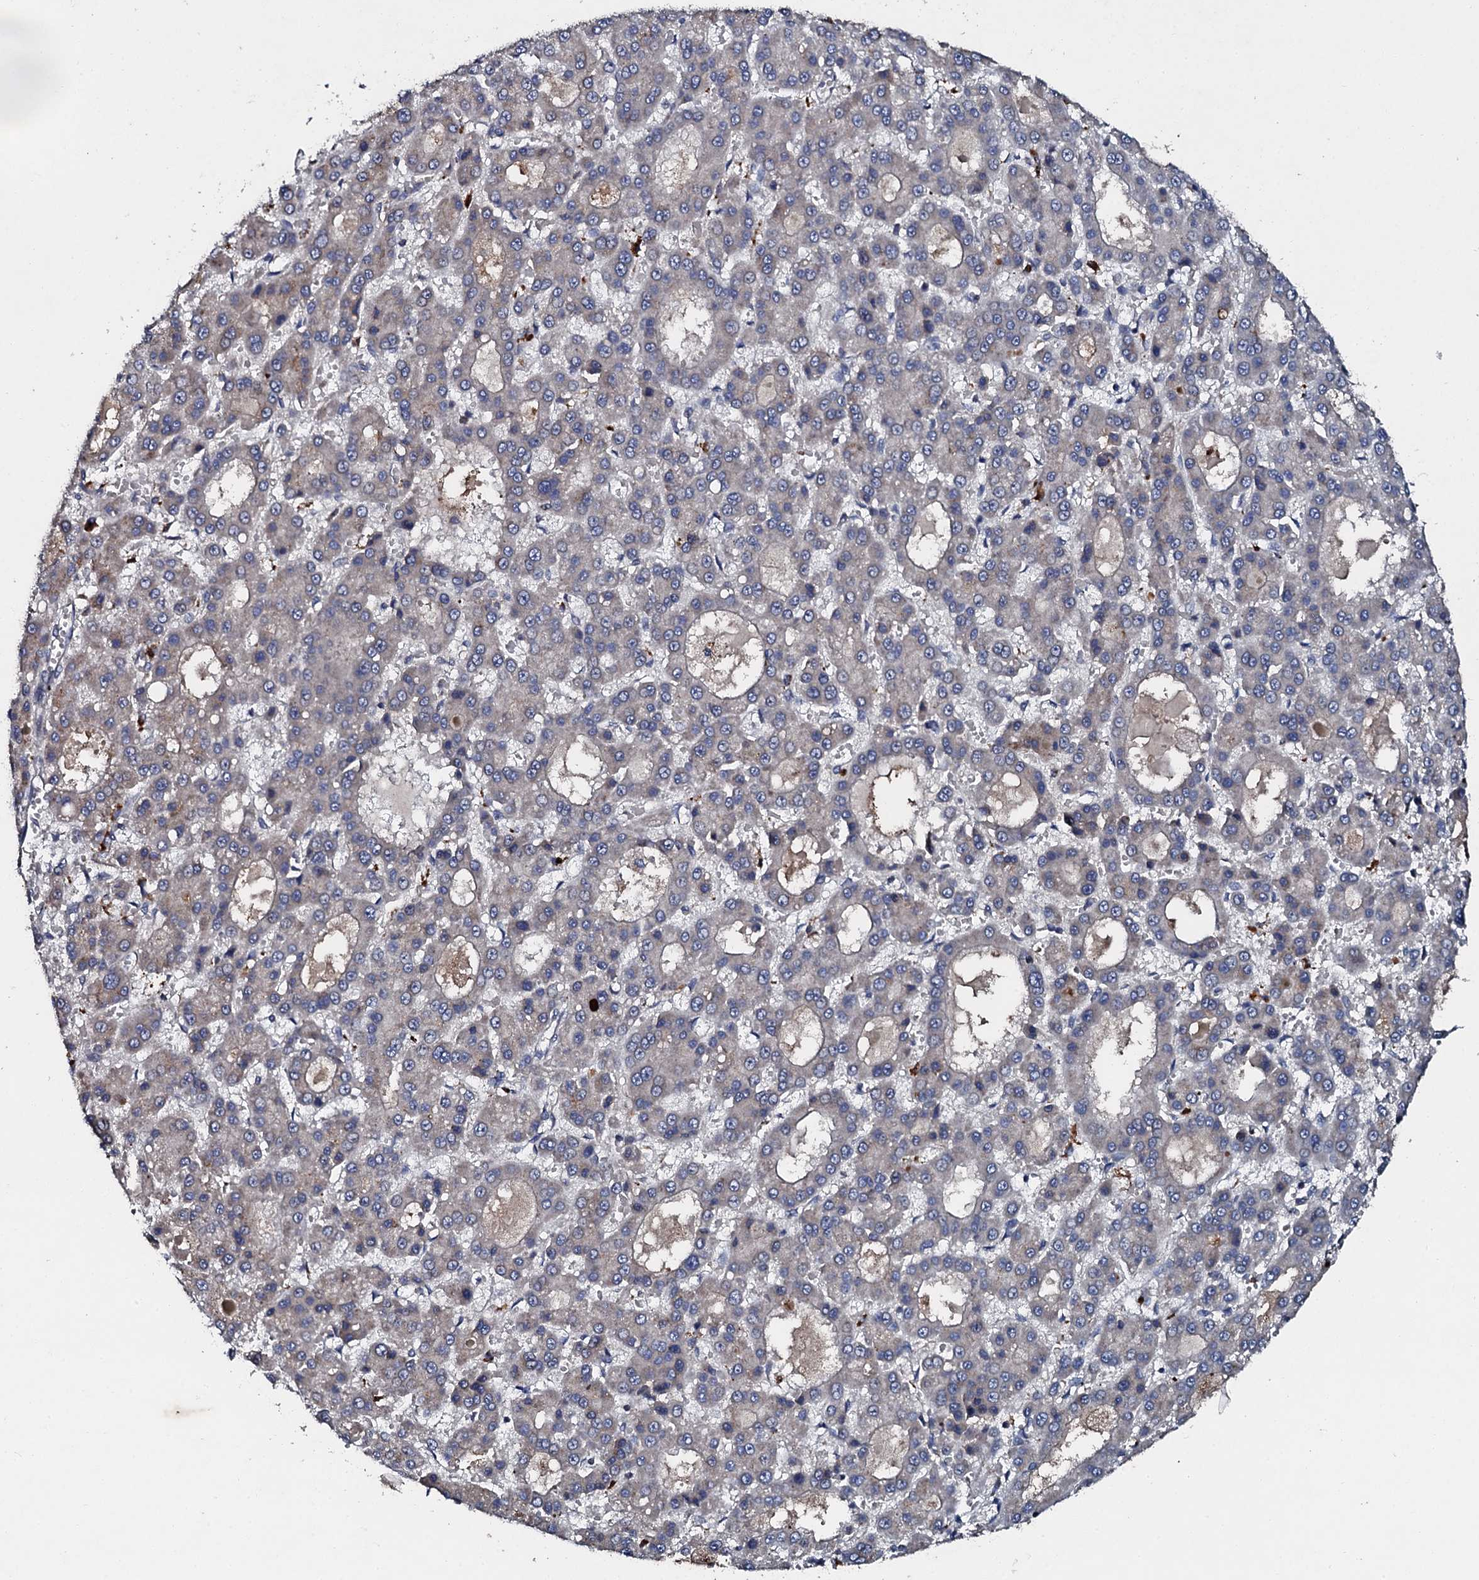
{"staining": {"intensity": "negative", "quantity": "none", "location": "none"}, "tissue": "liver cancer", "cell_type": "Tumor cells", "image_type": "cancer", "snomed": [{"axis": "morphology", "description": "Carcinoma, Hepatocellular, NOS"}, {"axis": "topography", "description": "Liver"}], "caption": "This micrograph is of liver hepatocellular carcinoma stained with immunohistochemistry to label a protein in brown with the nuclei are counter-stained blue. There is no staining in tumor cells.", "gene": "LRRC28", "patient": {"sex": "male", "age": 70}}